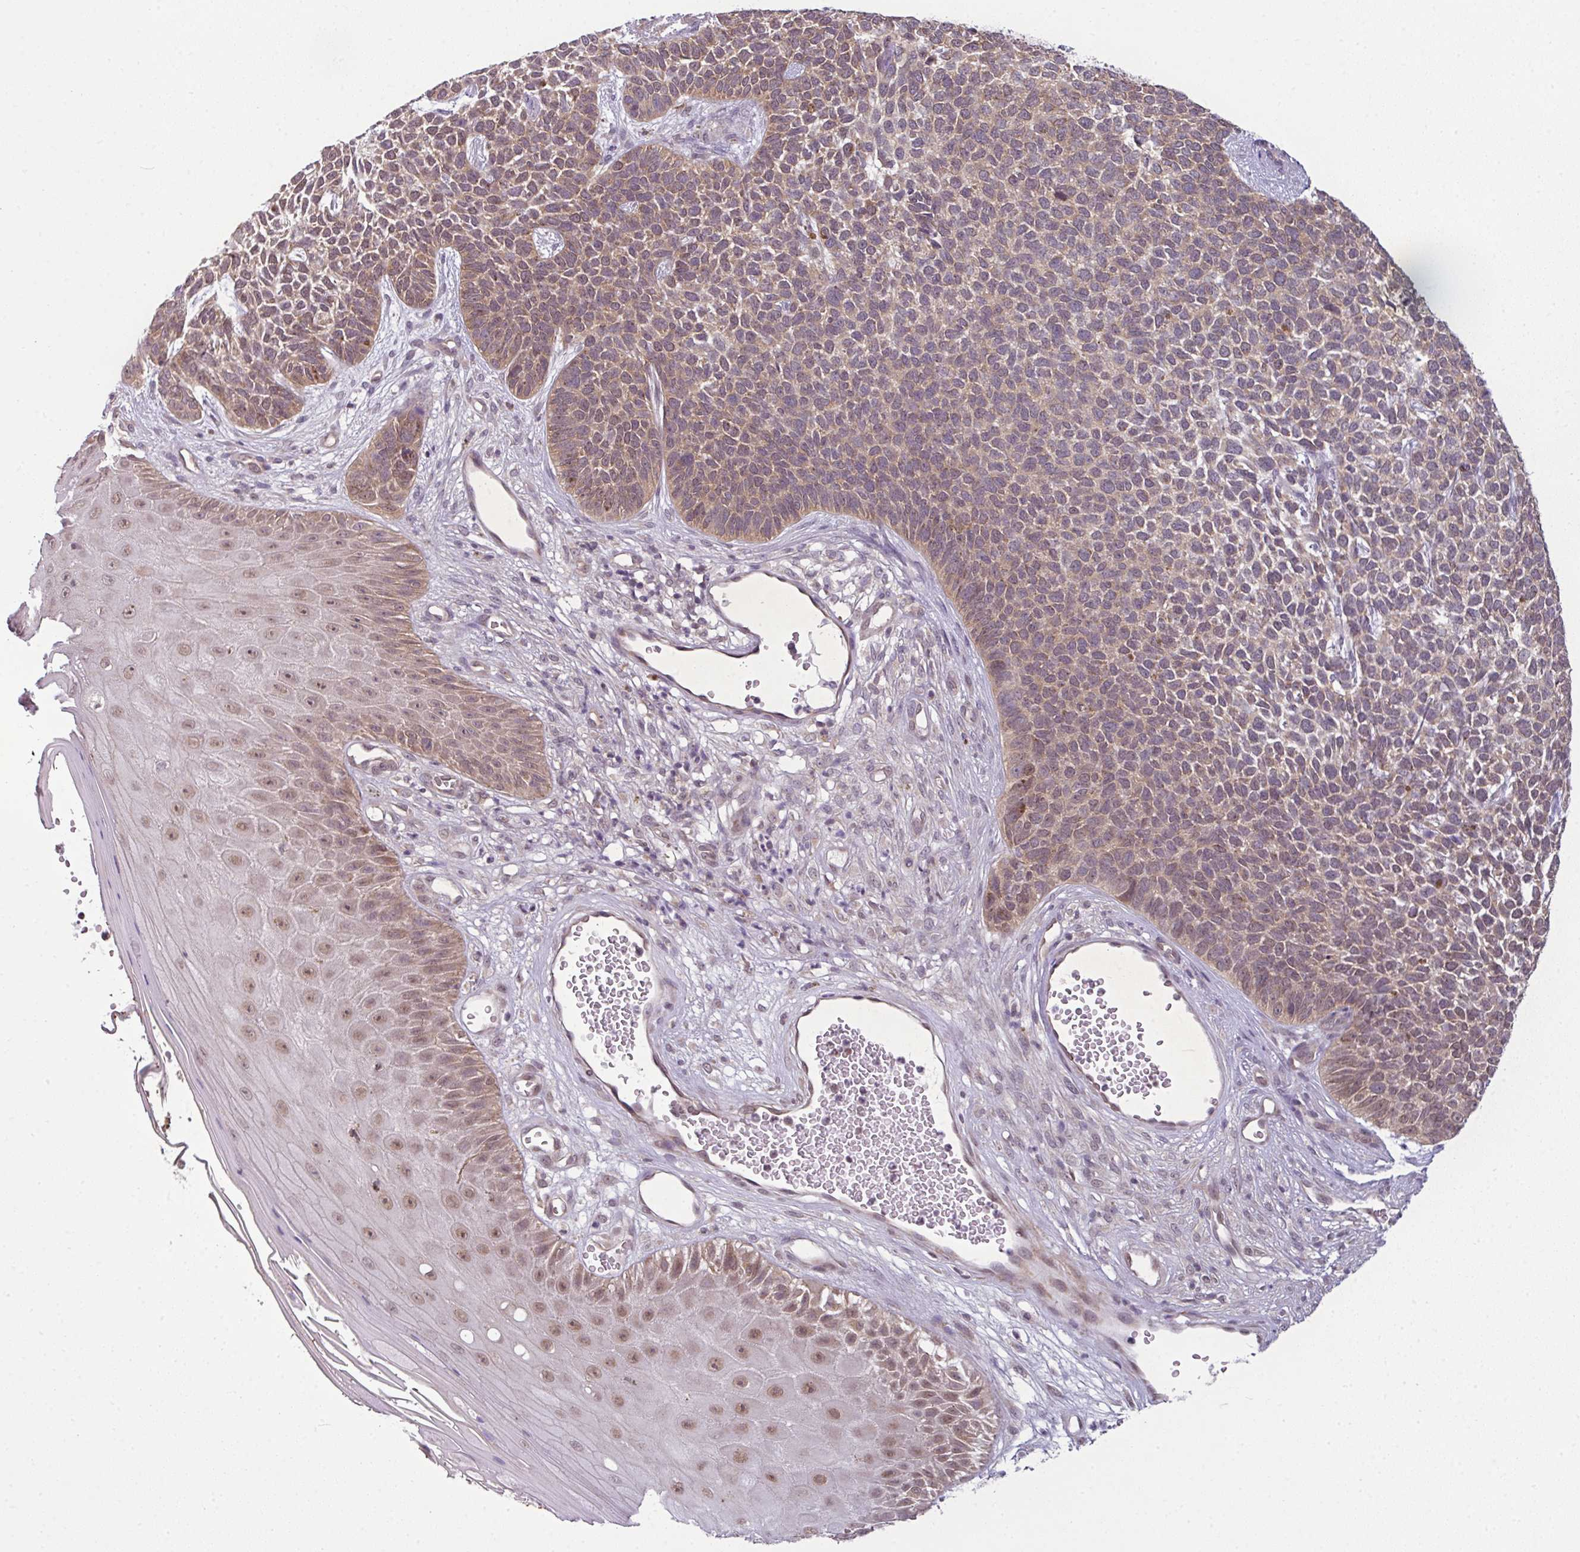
{"staining": {"intensity": "weak", "quantity": ">75%", "location": "cytoplasmic/membranous"}, "tissue": "skin cancer", "cell_type": "Tumor cells", "image_type": "cancer", "snomed": [{"axis": "morphology", "description": "Basal cell carcinoma"}, {"axis": "topography", "description": "Skin"}], "caption": "Immunohistochemistry (IHC) of human skin cancer (basal cell carcinoma) shows low levels of weak cytoplasmic/membranous staining in approximately >75% of tumor cells.", "gene": "DERPC", "patient": {"sex": "female", "age": 84}}